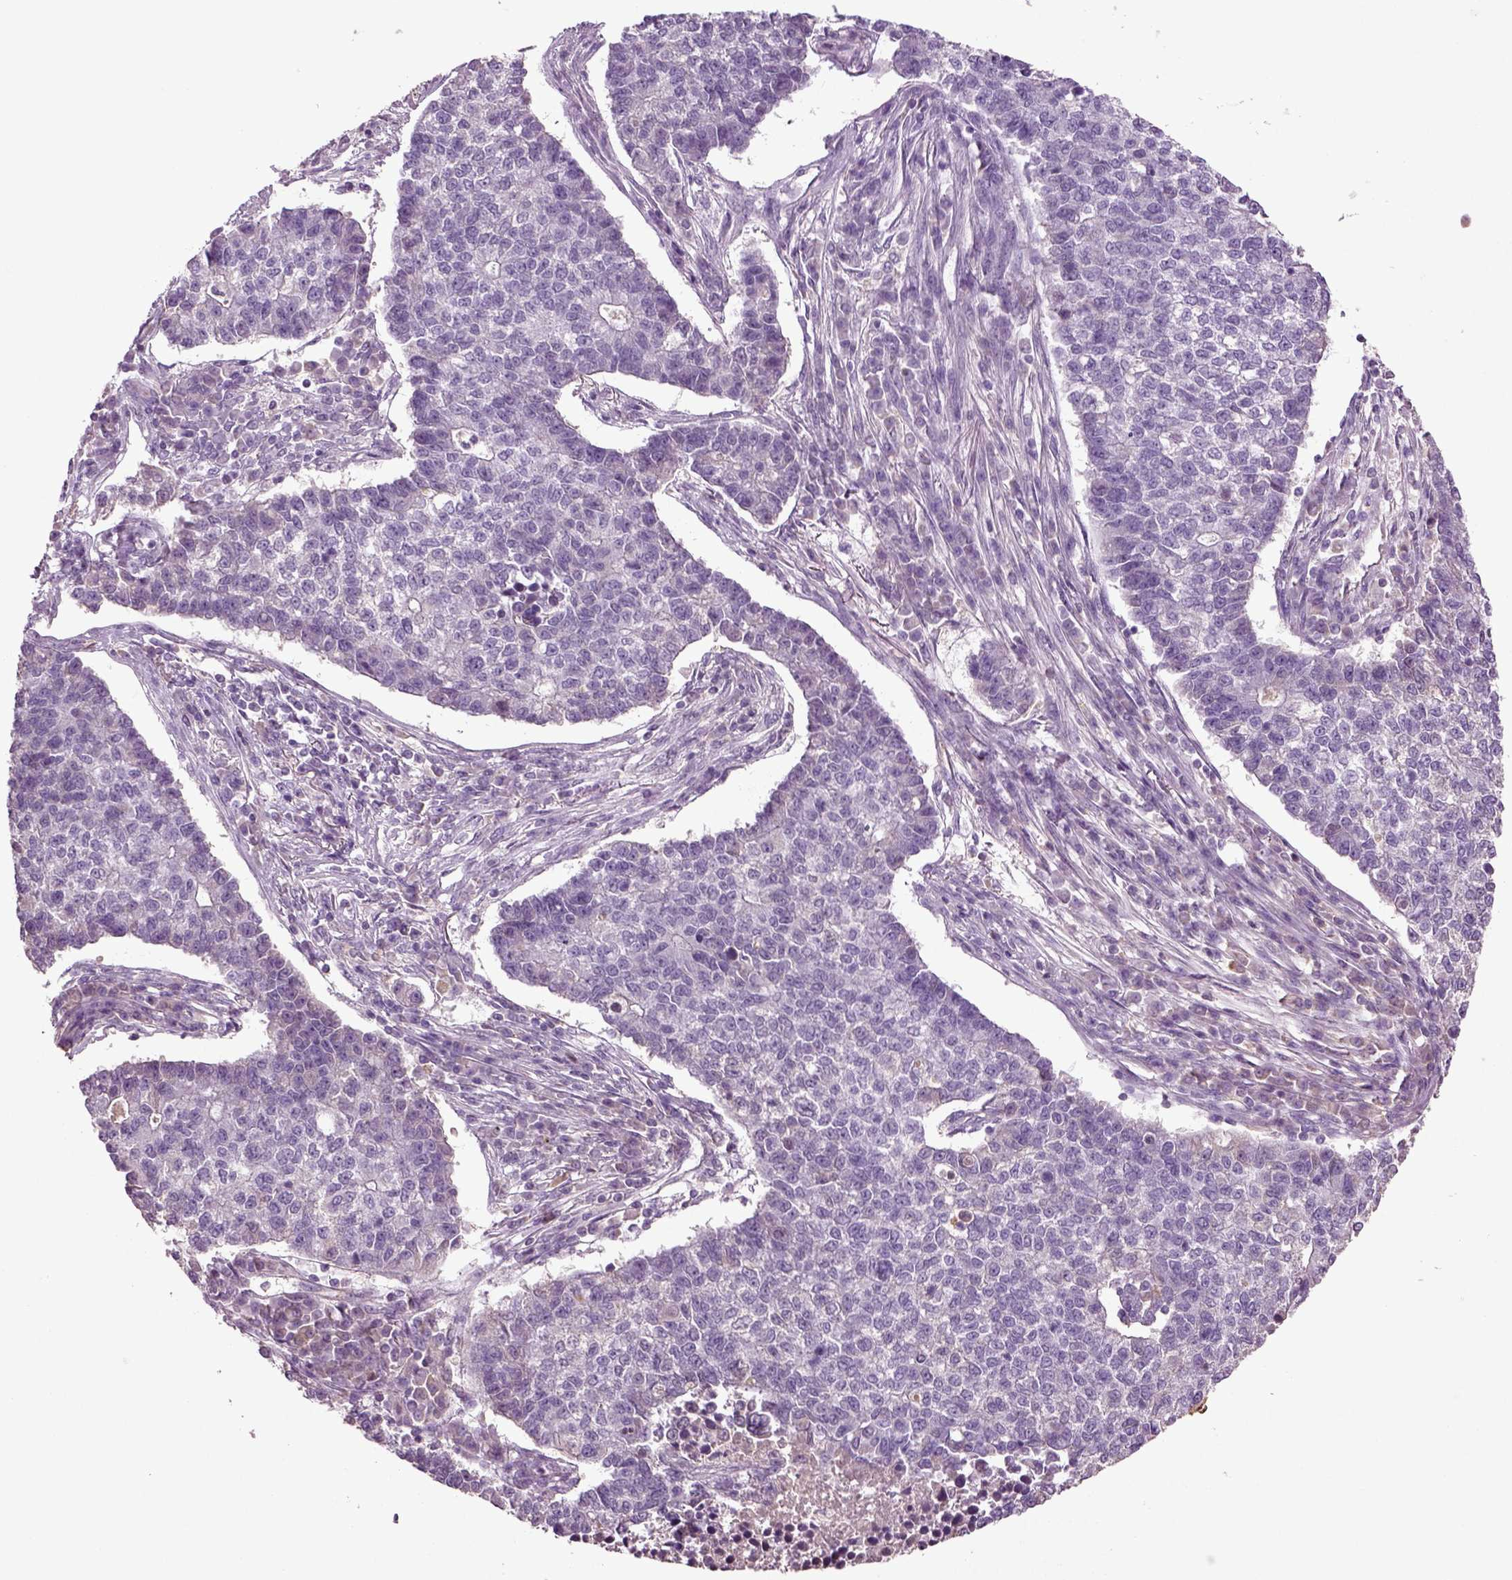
{"staining": {"intensity": "negative", "quantity": "none", "location": "none"}, "tissue": "lung cancer", "cell_type": "Tumor cells", "image_type": "cancer", "snomed": [{"axis": "morphology", "description": "Adenocarcinoma, NOS"}, {"axis": "topography", "description": "Lung"}], "caption": "This is an immunohistochemistry (IHC) histopathology image of adenocarcinoma (lung). There is no positivity in tumor cells.", "gene": "DEFB118", "patient": {"sex": "male", "age": 57}}